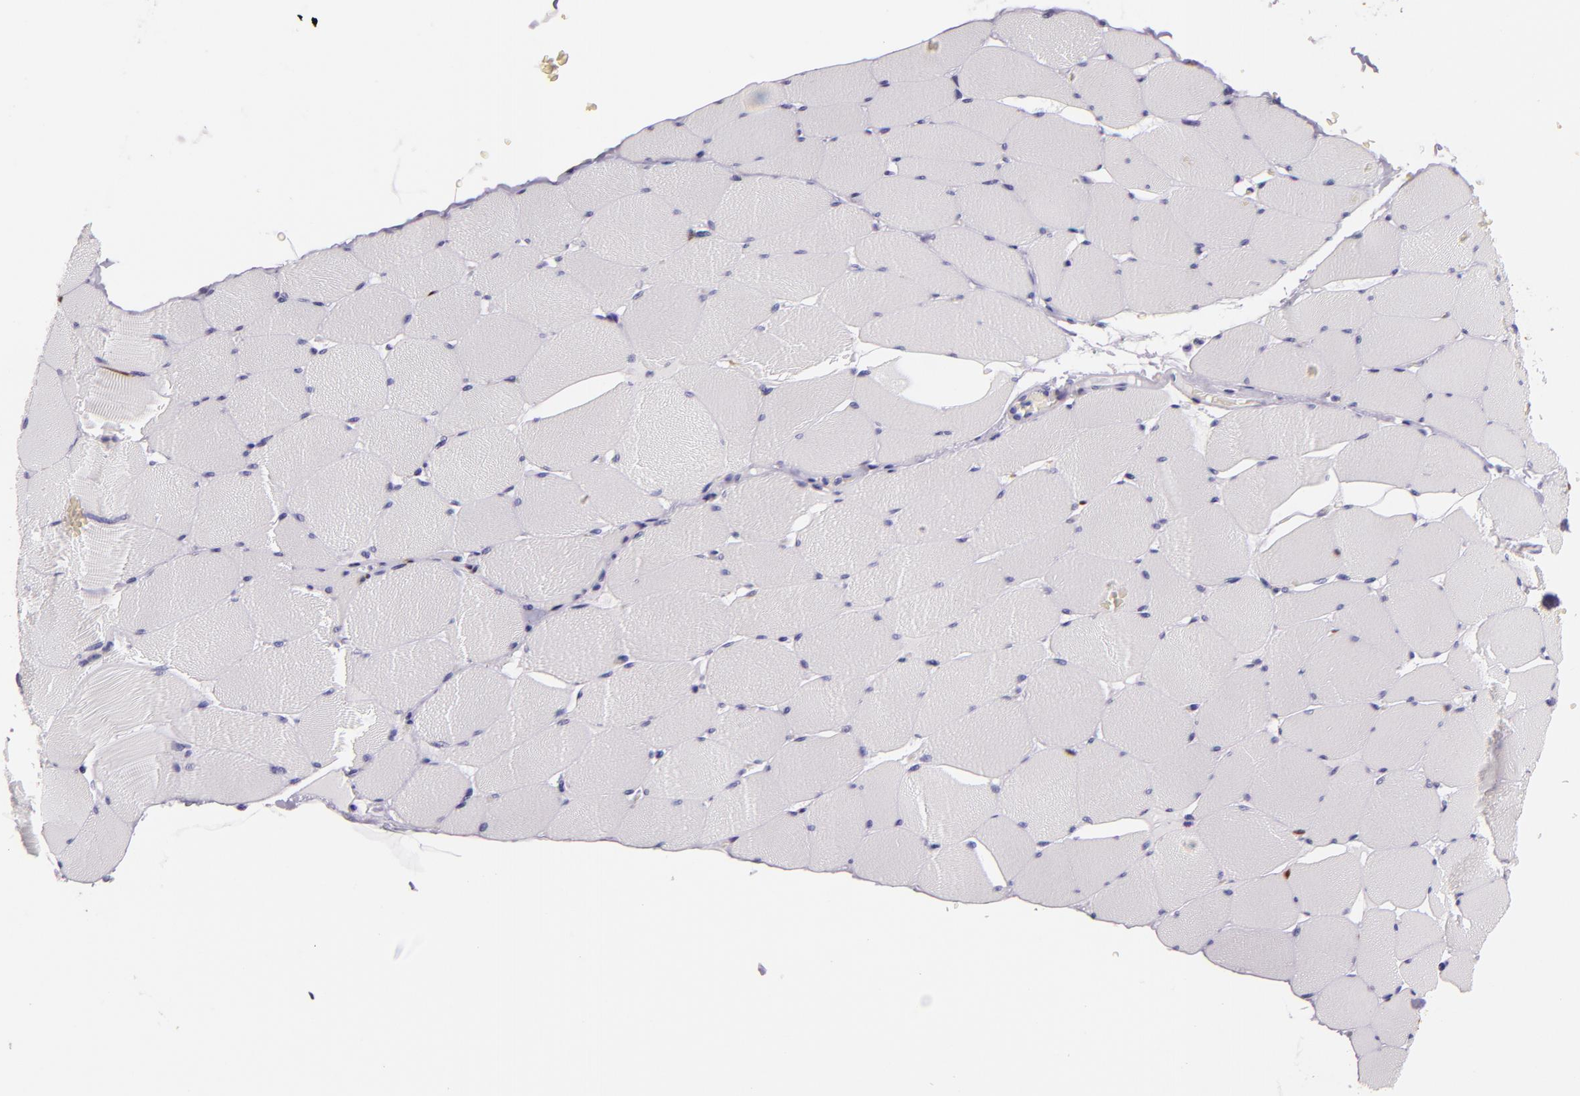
{"staining": {"intensity": "negative", "quantity": "none", "location": "none"}, "tissue": "skeletal muscle", "cell_type": "Myocytes", "image_type": "normal", "snomed": [{"axis": "morphology", "description": "Normal tissue, NOS"}, {"axis": "topography", "description": "Skeletal muscle"}], "caption": "This photomicrograph is of normal skeletal muscle stained with immunohistochemistry to label a protein in brown with the nuclei are counter-stained blue. There is no expression in myocytes.", "gene": "MT1A", "patient": {"sex": "male", "age": 62}}